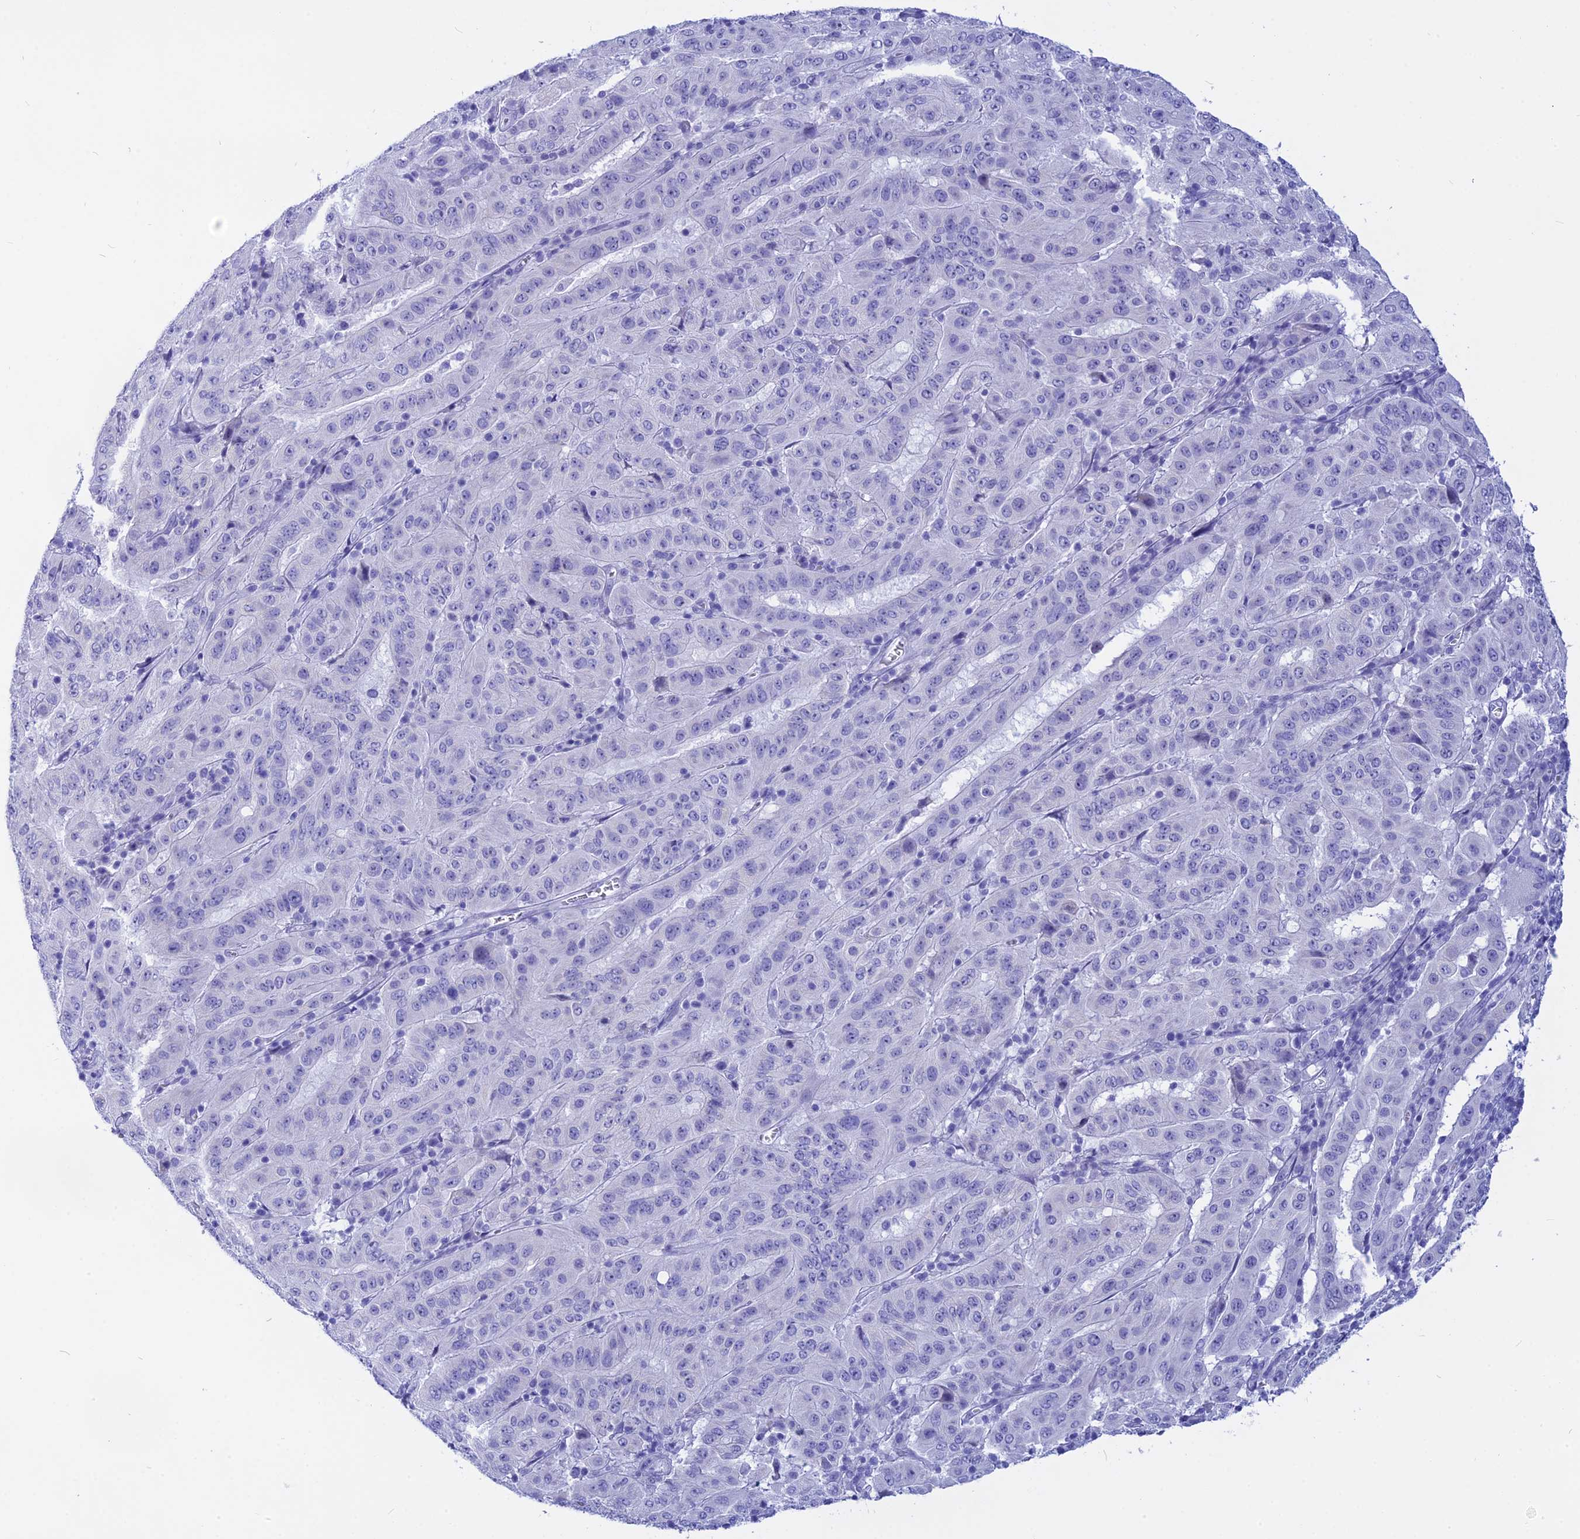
{"staining": {"intensity": "negative", "quantity": "none", "location": "none"}, "tissue": "pancreatic cancer", "cell_type": "Tumor cells", "image_type": "cancer", "snomed": [{"axis": "morphology", "description": "Adenocarcinoma, NOS"}, {"axis": "topography", "description": "Pancreas"}], "caption": "Immunohistochemistry (IHC) histopathology image of human adenocarcinoma (pancreatic) stained for a protein (brown), which demonstrates no expression in tumor cells.", "gene": "ISCA1", "patient": {"sex": "male", "age": 63}}